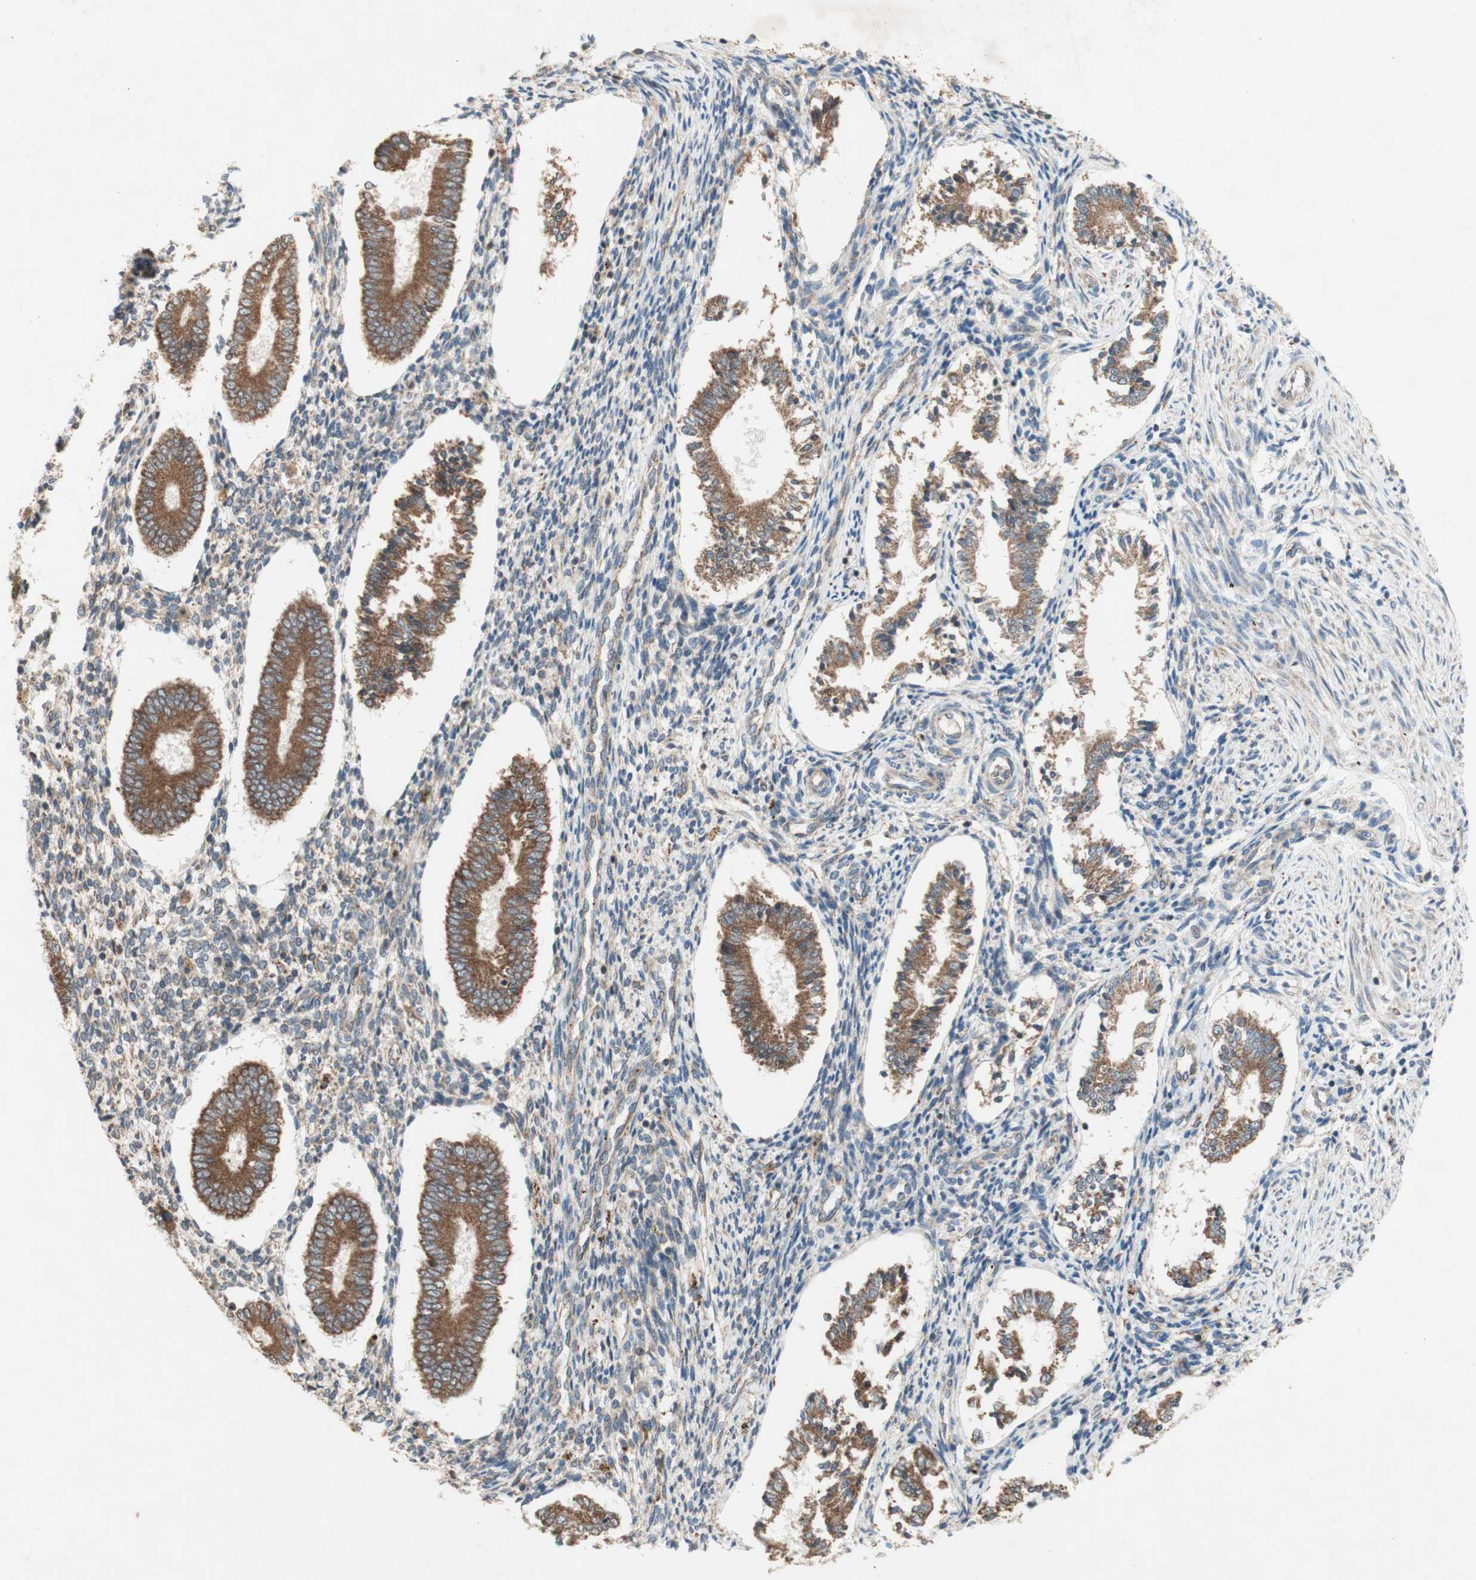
{"staining": {"intensity": "moderate", "quantity": "25%-75%", "location": "cytoplasmic/membranous"}, "tissue": "endometrium", "cell_type": "Cells in endometrial stroma", "image_type": "normal", "snomed": [{"axis": "morphology", "description": "Normal tissue, NOS"}, {"axis": "topography", "description": "Endometrium"}], "caption": "Immunohistochemical staining of benign human endometrium demonstrates 25%-75% levels of moderate cytoplasmic/membranous protein positivity in about 25%-75% of cells in endometrial stroma. (Stains: DAB in brown, nuclei in blue, Microscopy: brightfield microscopy at high magnification).", "gene": "SOCS2", "patient": {"sex": "female", "age": 42}}